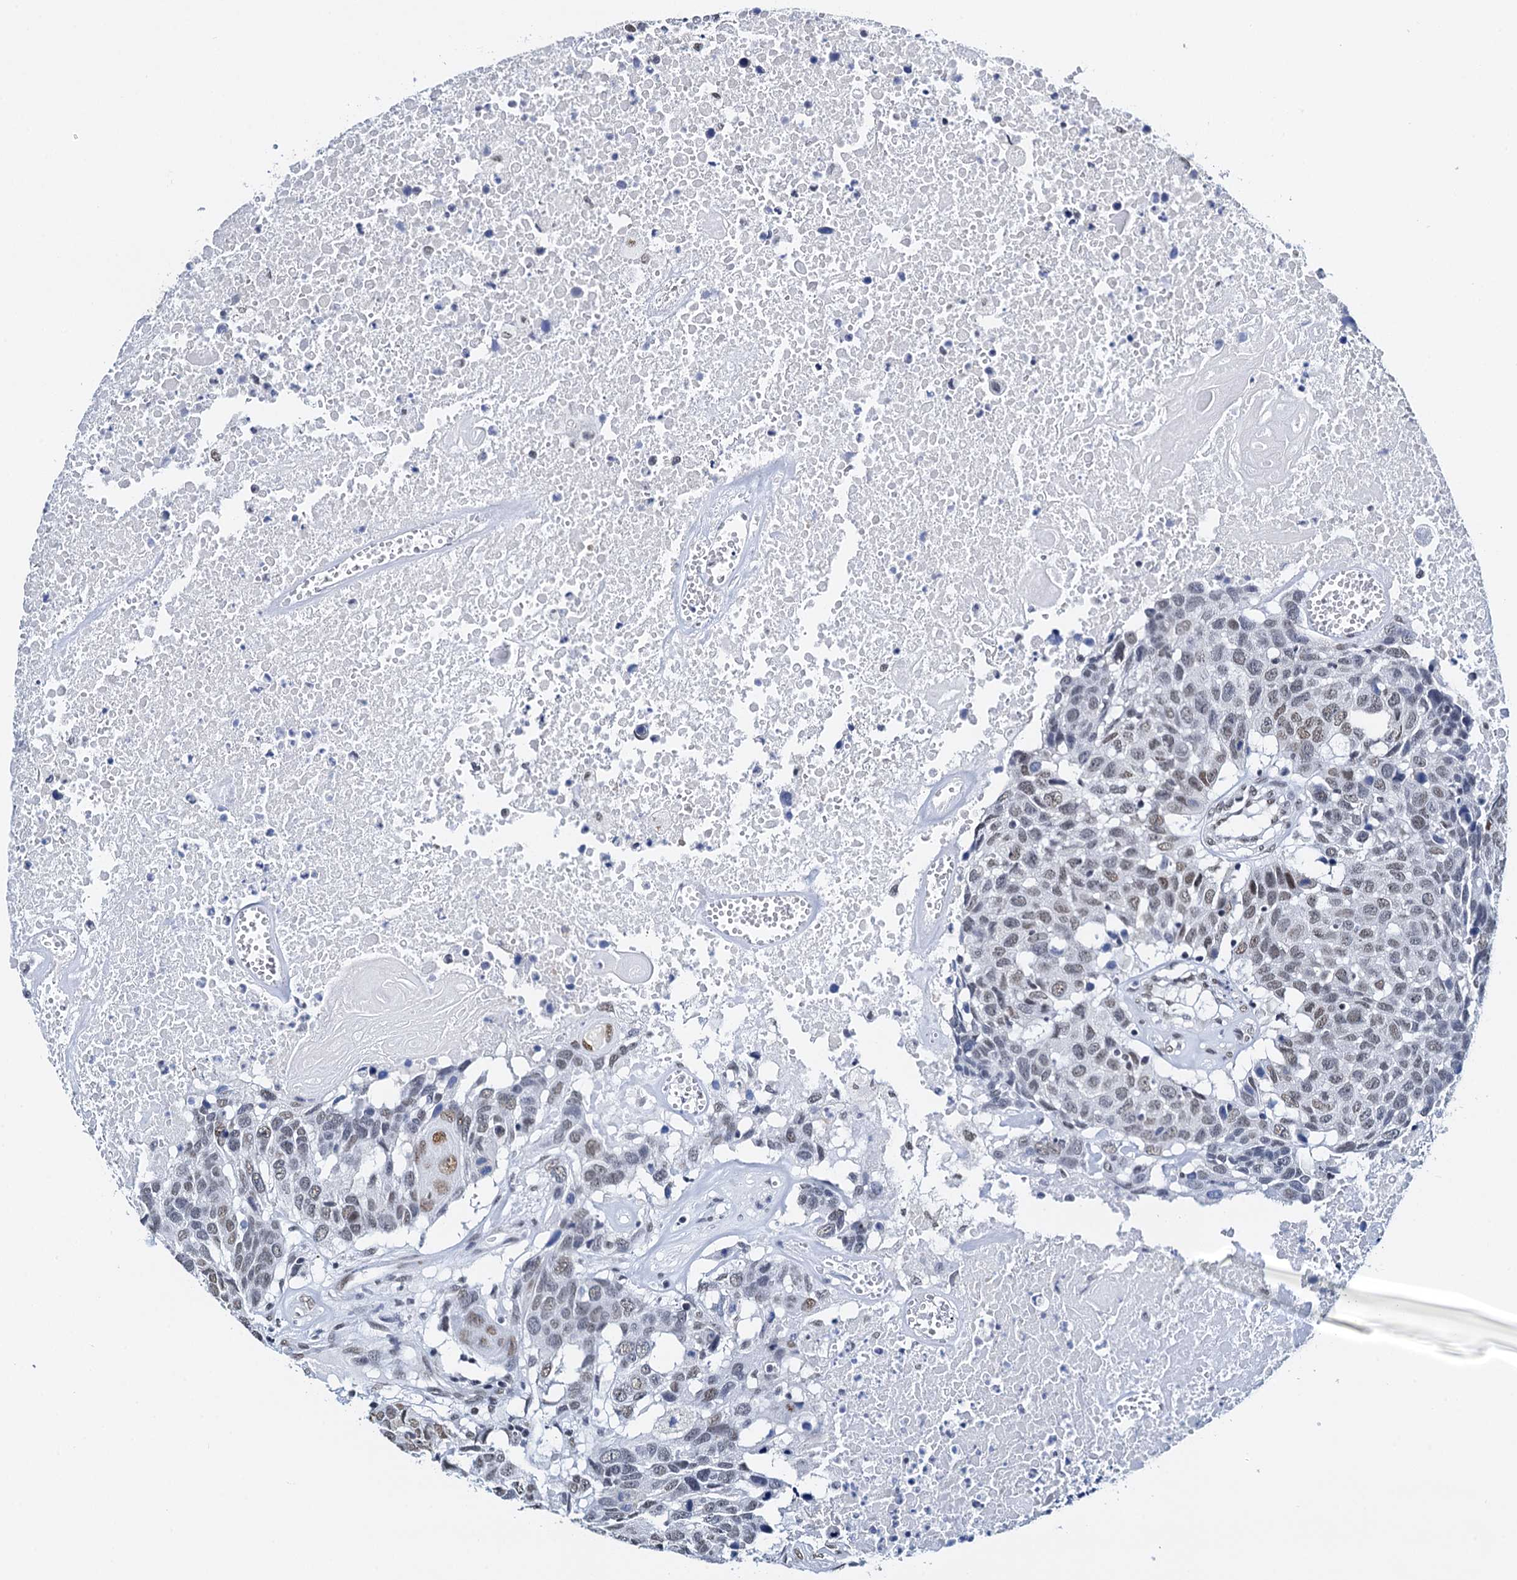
{"staining": {"intensity": "weak", "quantity": "25%-75%", "location": "nuclear"}, "tissue": "head and neck cancer", "cell_type": "Tumor cells", "image_type": "cancer", "snomed": [{"axis": "morphology", "description": "Squamous cell carcinoma, NOS"}, {"axis": "topography", "description": "Head-Neck"}], "caption": "Head and neck cancer (squamous cell carcinoma) stained with IHC displays weak nuclear positivity in about 25%-75% of tumor cells.", "gene": "SLTM", "patient": {"sex": "male", "age": 66}}